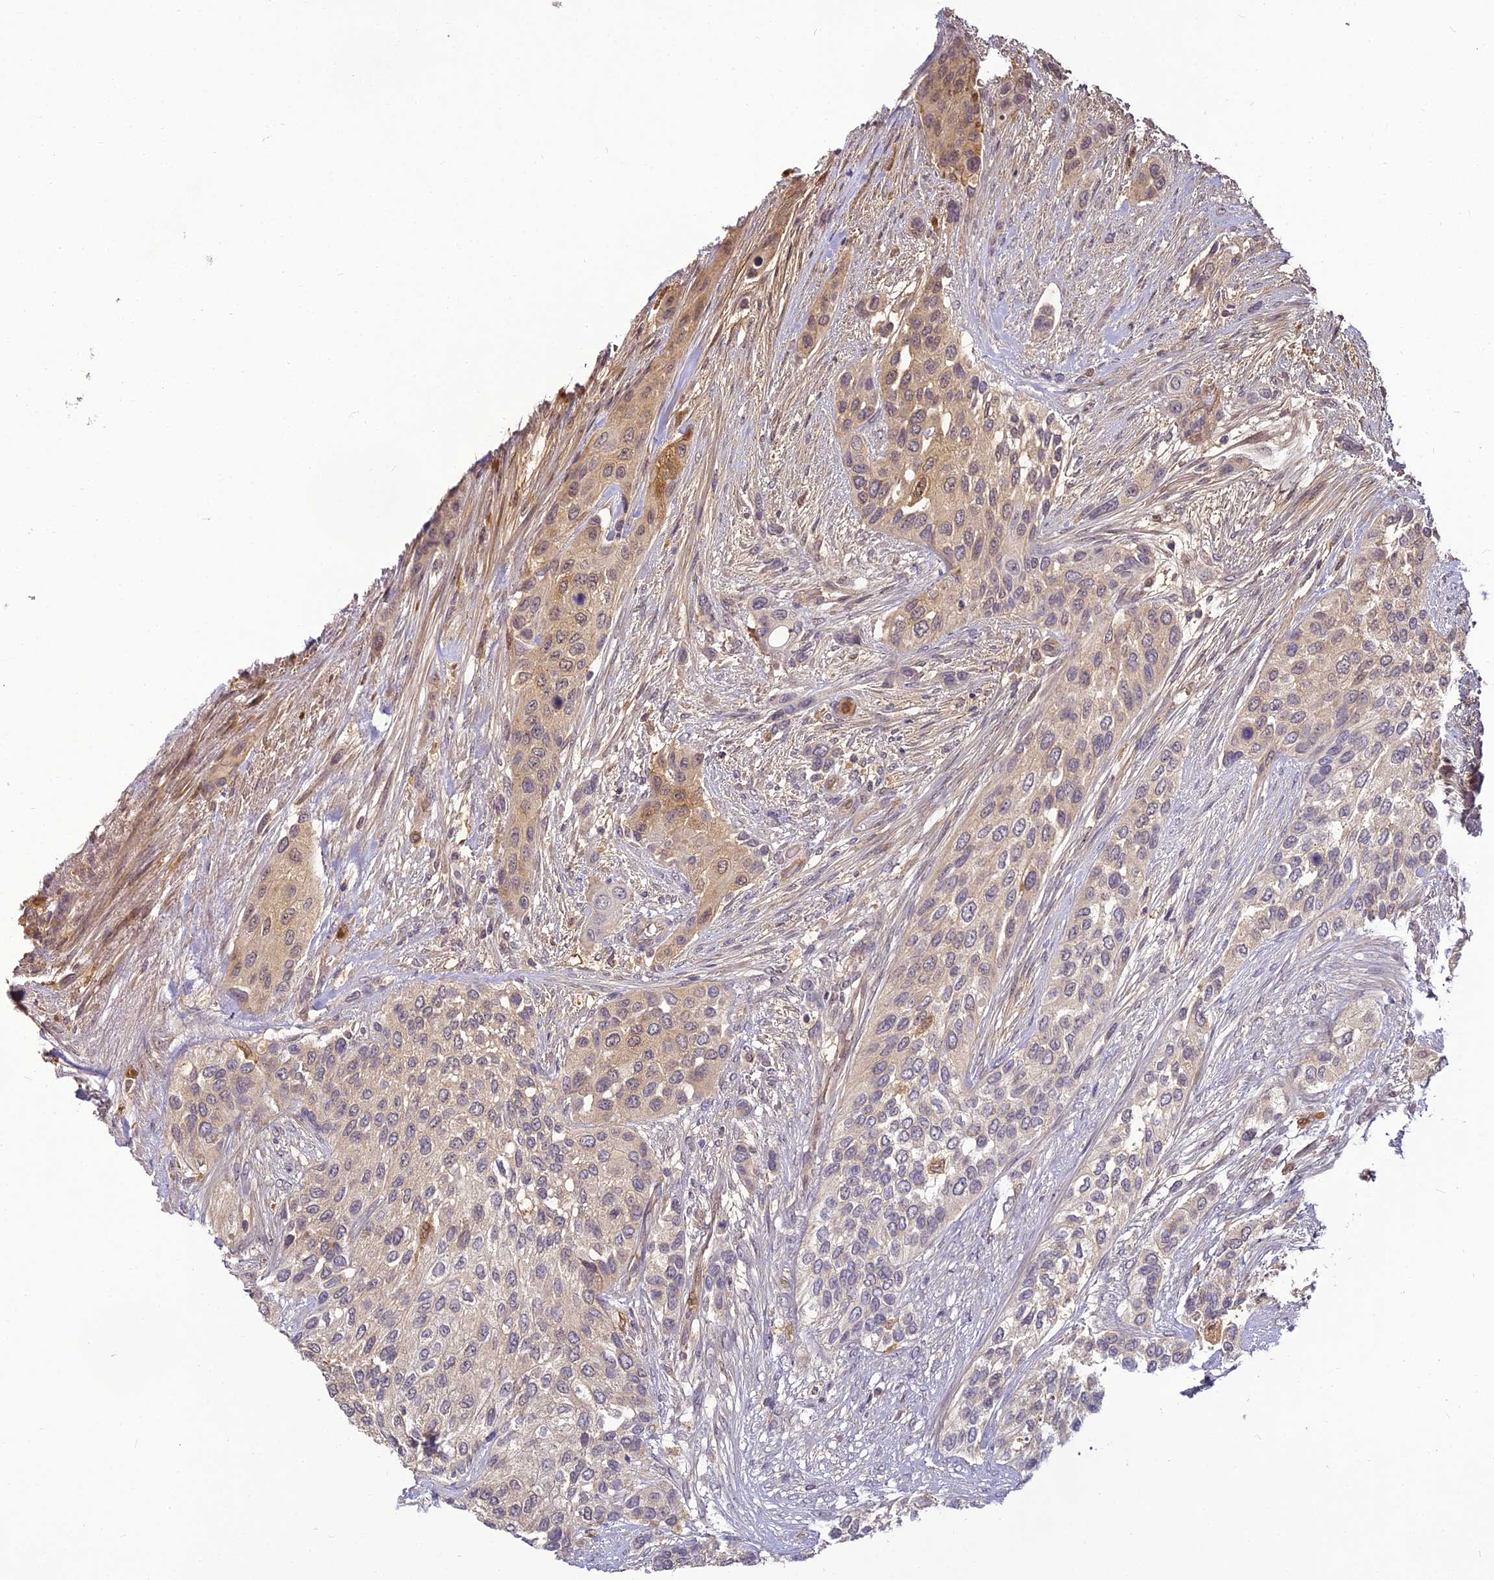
{"staining": {"intensity": "weak", "quantity": "<25%", "location": "cytoplasmic/membranous"}, "tissue": "urothelial cancer", "cell_type": "Tumor cells", "image_type": "cancer", "snomed": [{"axis": "morphology", "description": "Normal tissue, NOS"}, {"axis": "morphology", "description": "Urothelial carcinoma, High grade"}, {"axis": "topography", "description": "Vascular tissue"}, {"axis": "topography", "description": "Urinary bladder"}], "caption": "Protein analysis of urothelial carcinoma (high-grade) displays no significant expression in tumor cells.", "gene": "BCDIN3D", "patient": {"sex": "female", "age": 56}}